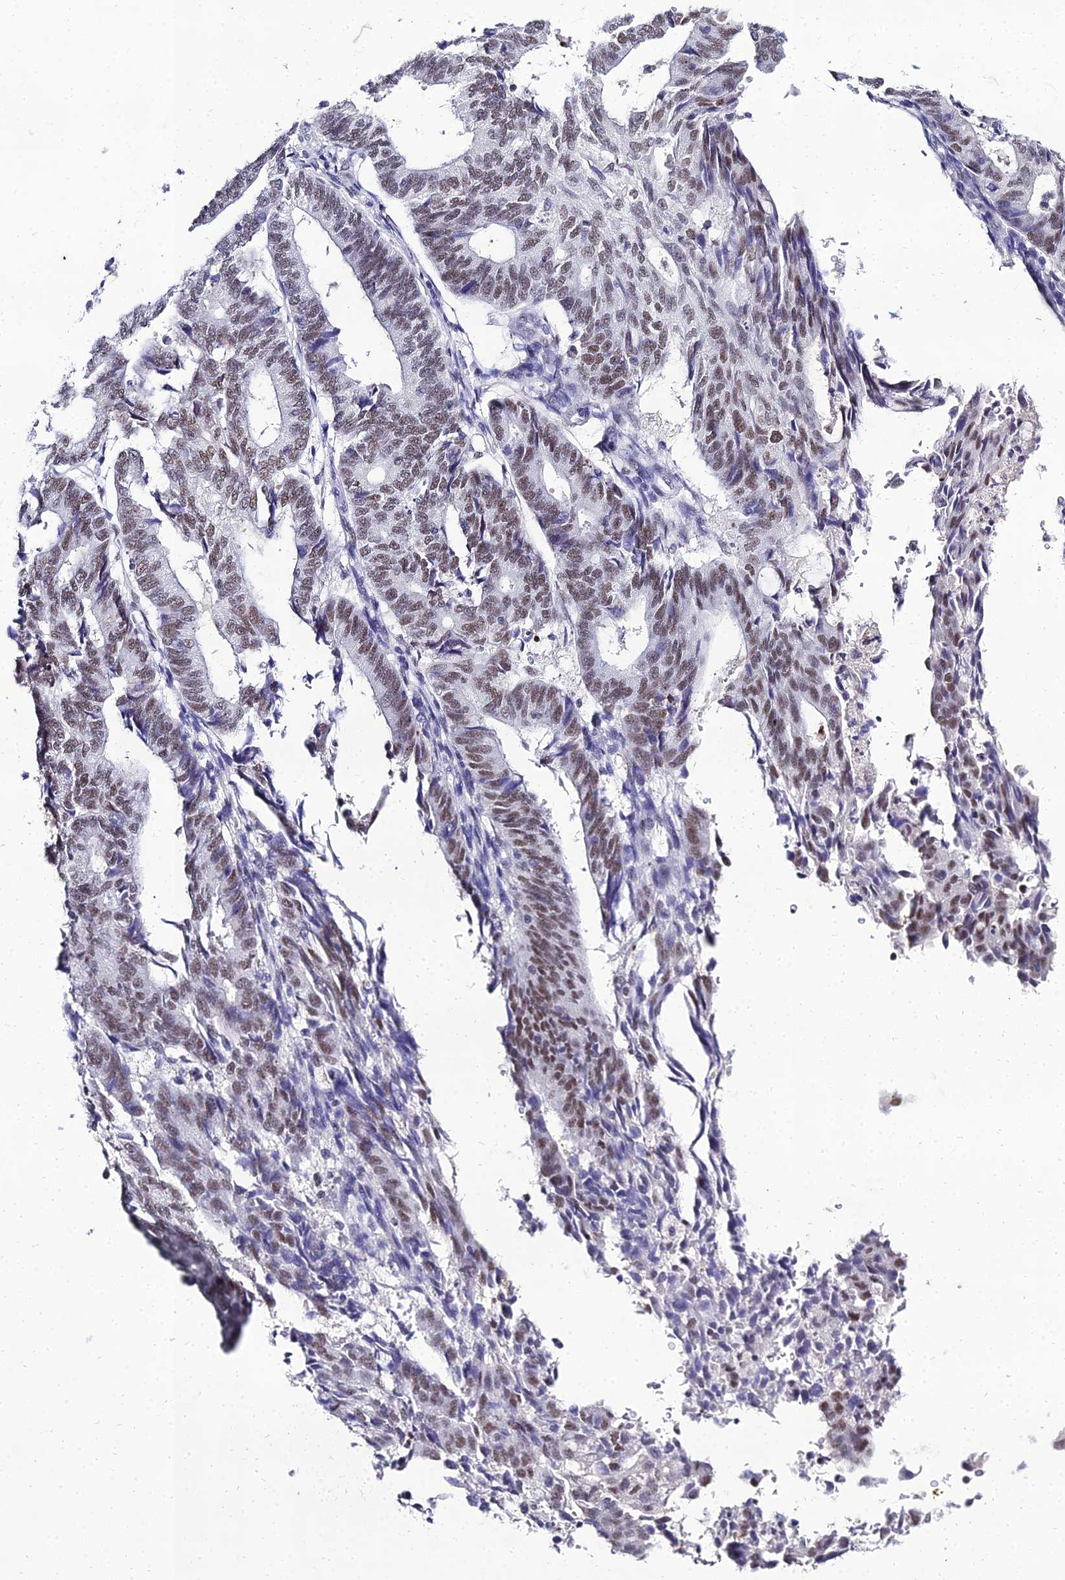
{"staining": {"intensity": "moderate", "quantity": ">75%", "location": "nuclear"}, "tissue": "endometrial cancer", "cell_type": "Tumor cells", "image_type": "cancer", "snomed": [{"axis": "morphology", "description": "Adenocarcinoma, NOS"}, {"axis": "topography", "description": "Endometrium"}], "caption": "Approximately >75% of tumor cells in endometrial adenocarcinoma display moderate nuclear protein staining as visualized by brown immunohistochemical staining.", "gene": "PPP4R2", "patient": {"sex": "female", "age": 70}}